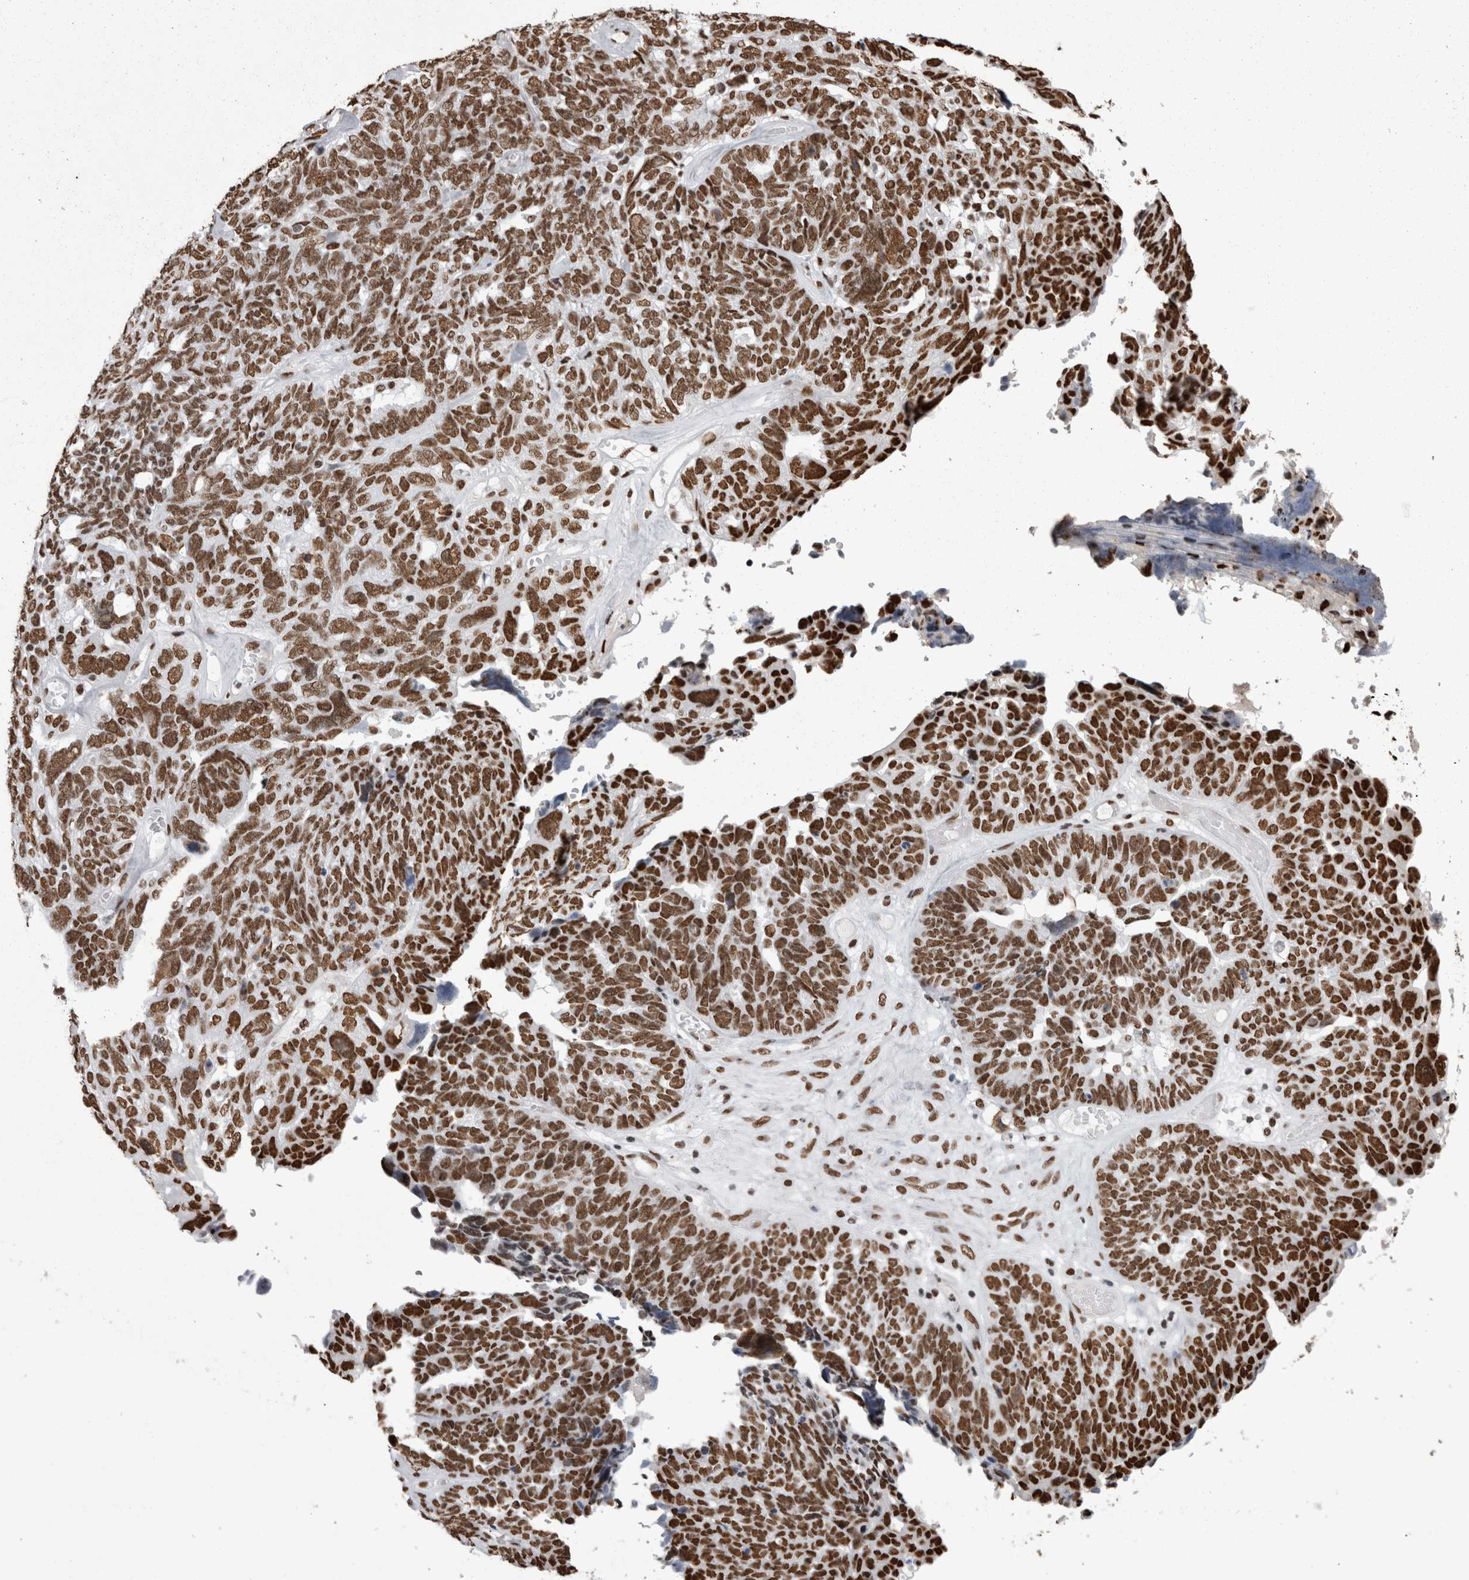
{"staining": {"intensity": "strong", "quantity": ">75%", "location": "nuclear"}, "tissue": "ovarian cancer", "cell_type": "Tumor cells", "image_type": "cancer", "snomed": [{"axis": "morphology", "description": "Cystadenocarcinoma, serous, NOS"}, {"axis": "topography", "description": "Ovary"}], "caption": "A high-resolution photomicrograph shows immunohistochemistry (IHC) staining of ovarian cancer (serous cystadenocarcinoma), which demonstrates strong nuclear positivity in about >75% of tumor cells. (DAB IHC, brown staining for protein, blue staining for nuclei).", "gene": "HNRNPM", "patient": {"sex": "female", "age": 79}}